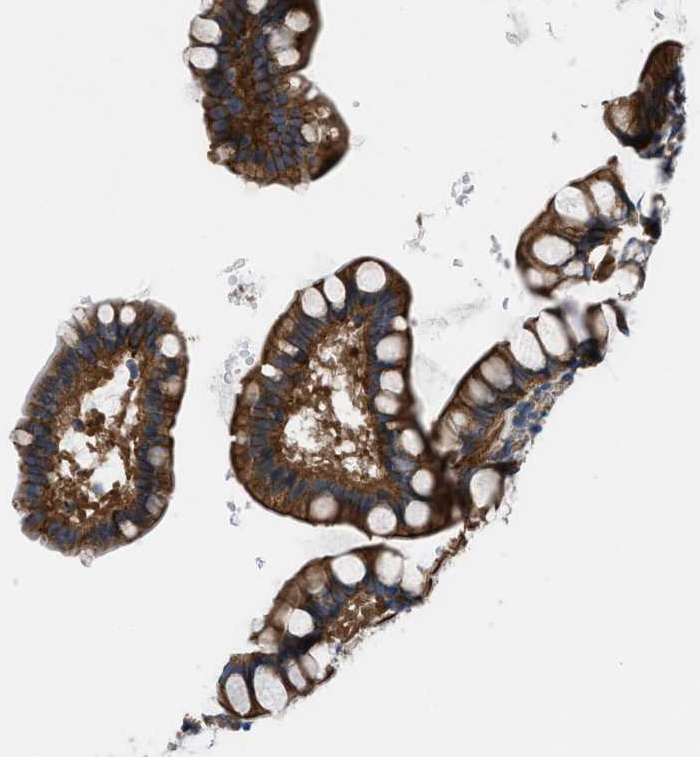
{"staining": {"intensity": "strong", "quantity": ">75%", "location": "cytoplasmic/membranous"}, "tissue": "small intestine", "cell_type": "Glandular cells", "image_type": "normal", "snomed": [{"axis": "morphology", "description": "Normal tissue, NOS"}, {"axis": "topography", "description": "Small intestine"}], "caption": "Small intestine stained for a protein exhibits strong cytoplasmic/membranous positivity in glandular cells. Using DAB (3,3'-diaminobenzidine) (brown) and hematoxylin (blue) stains, captured at high magnification using brightfield microscopy.", "gene": "TRIP4", "patient": {"sex": "female", "age": 84}}